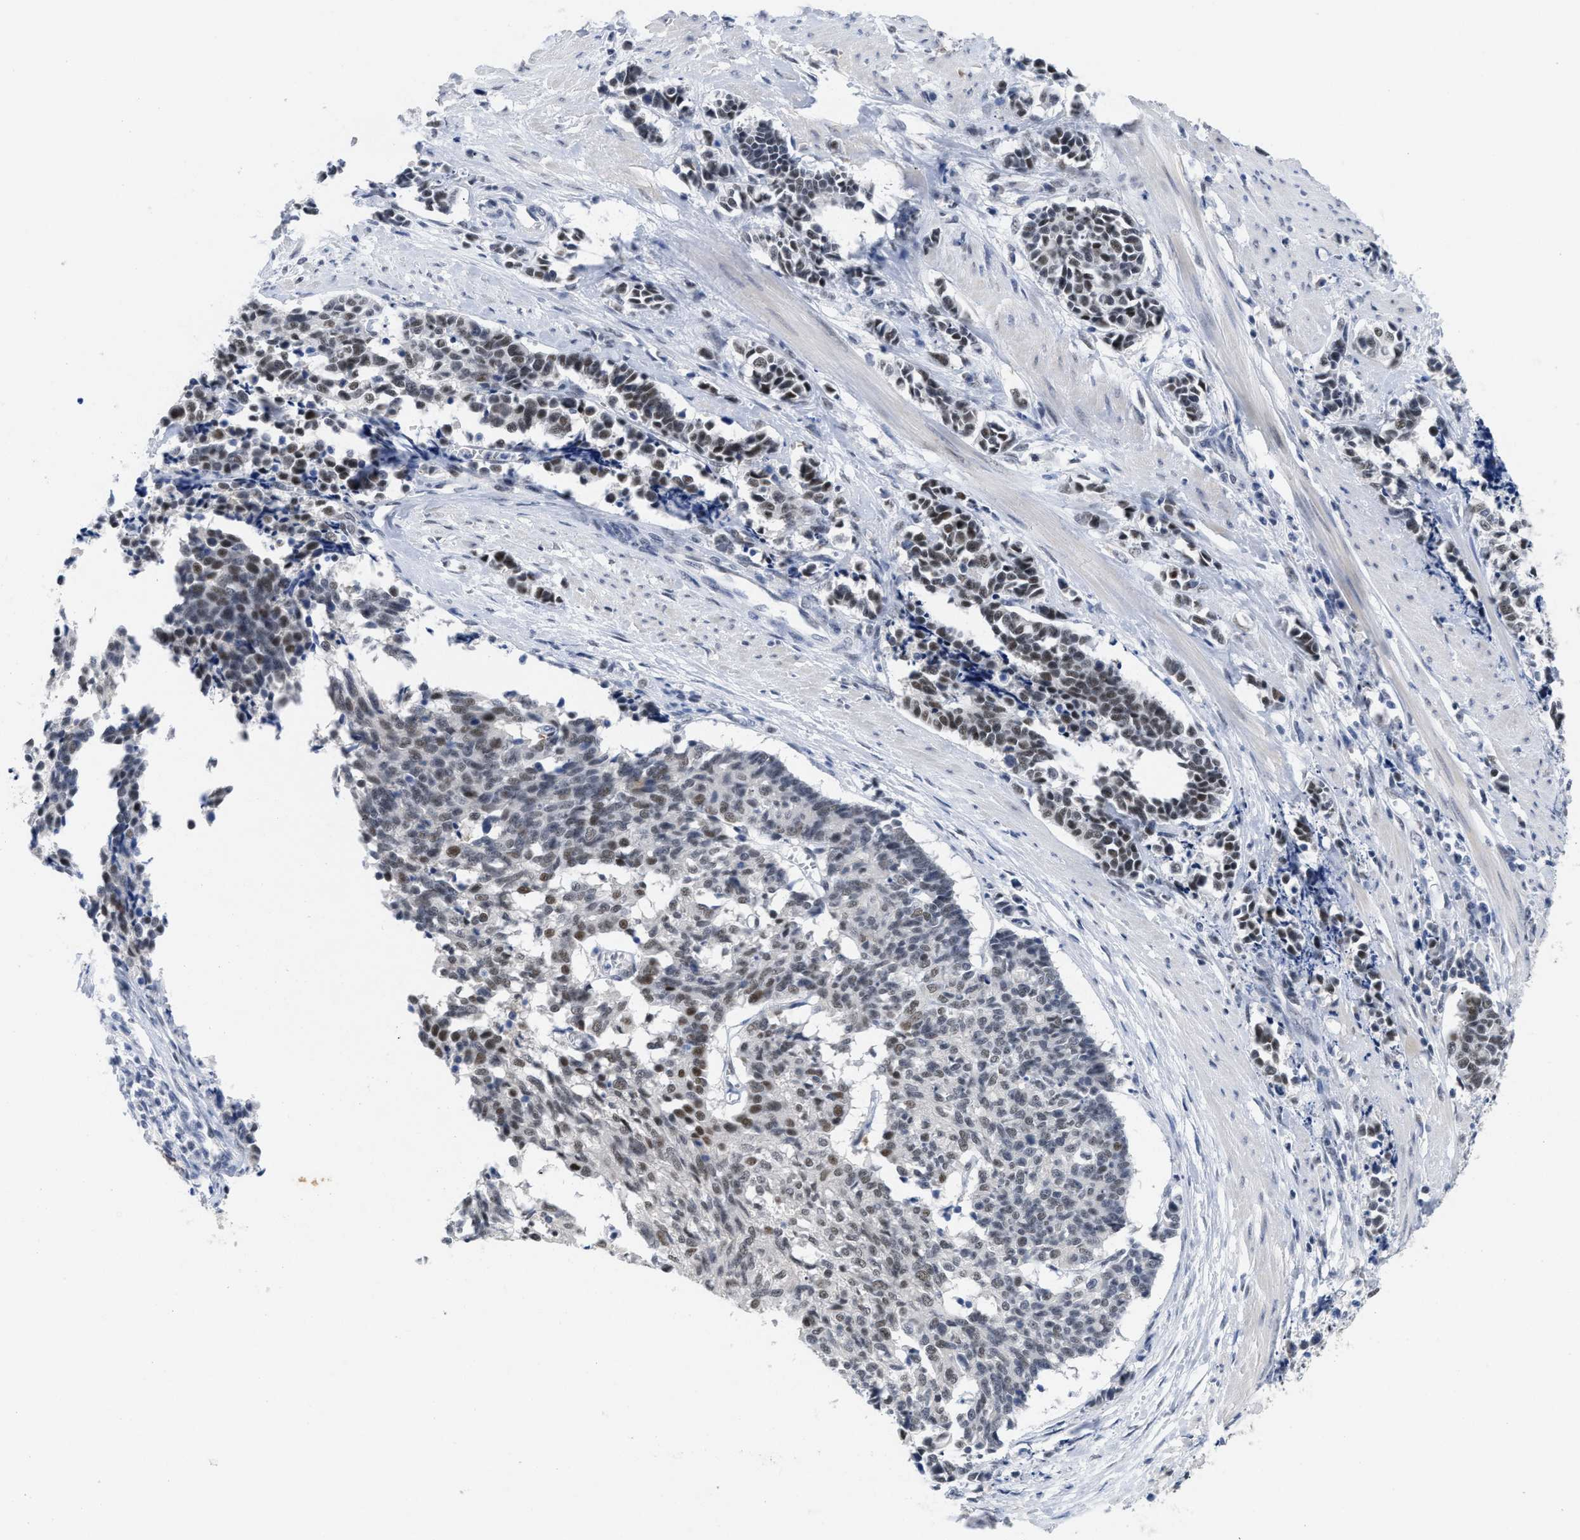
{"staining": {"intensity": "moderate", "quantity": "25%-75%", "location": "nuclear"}, "tissue": "cervical cancer", "cell_type": "Tumor cells", "image_type": "cancer", "snomed": [{"axis": "morphology", "description": "Squamous cell carcinoma, NOS"}, {"axis": "topography", "description": "Cervix"}], "caption": "Immunohistochemistry (IHC) histopathology image of human cervical cancer (squamous cell carcinoma) stained for a protein (brown), which shows medium levels of moderate nuclear expression in about 25%-75% of tumor cells.", "gene": "GGNBP2", "patient": {"sex": "female", "age": 35}}